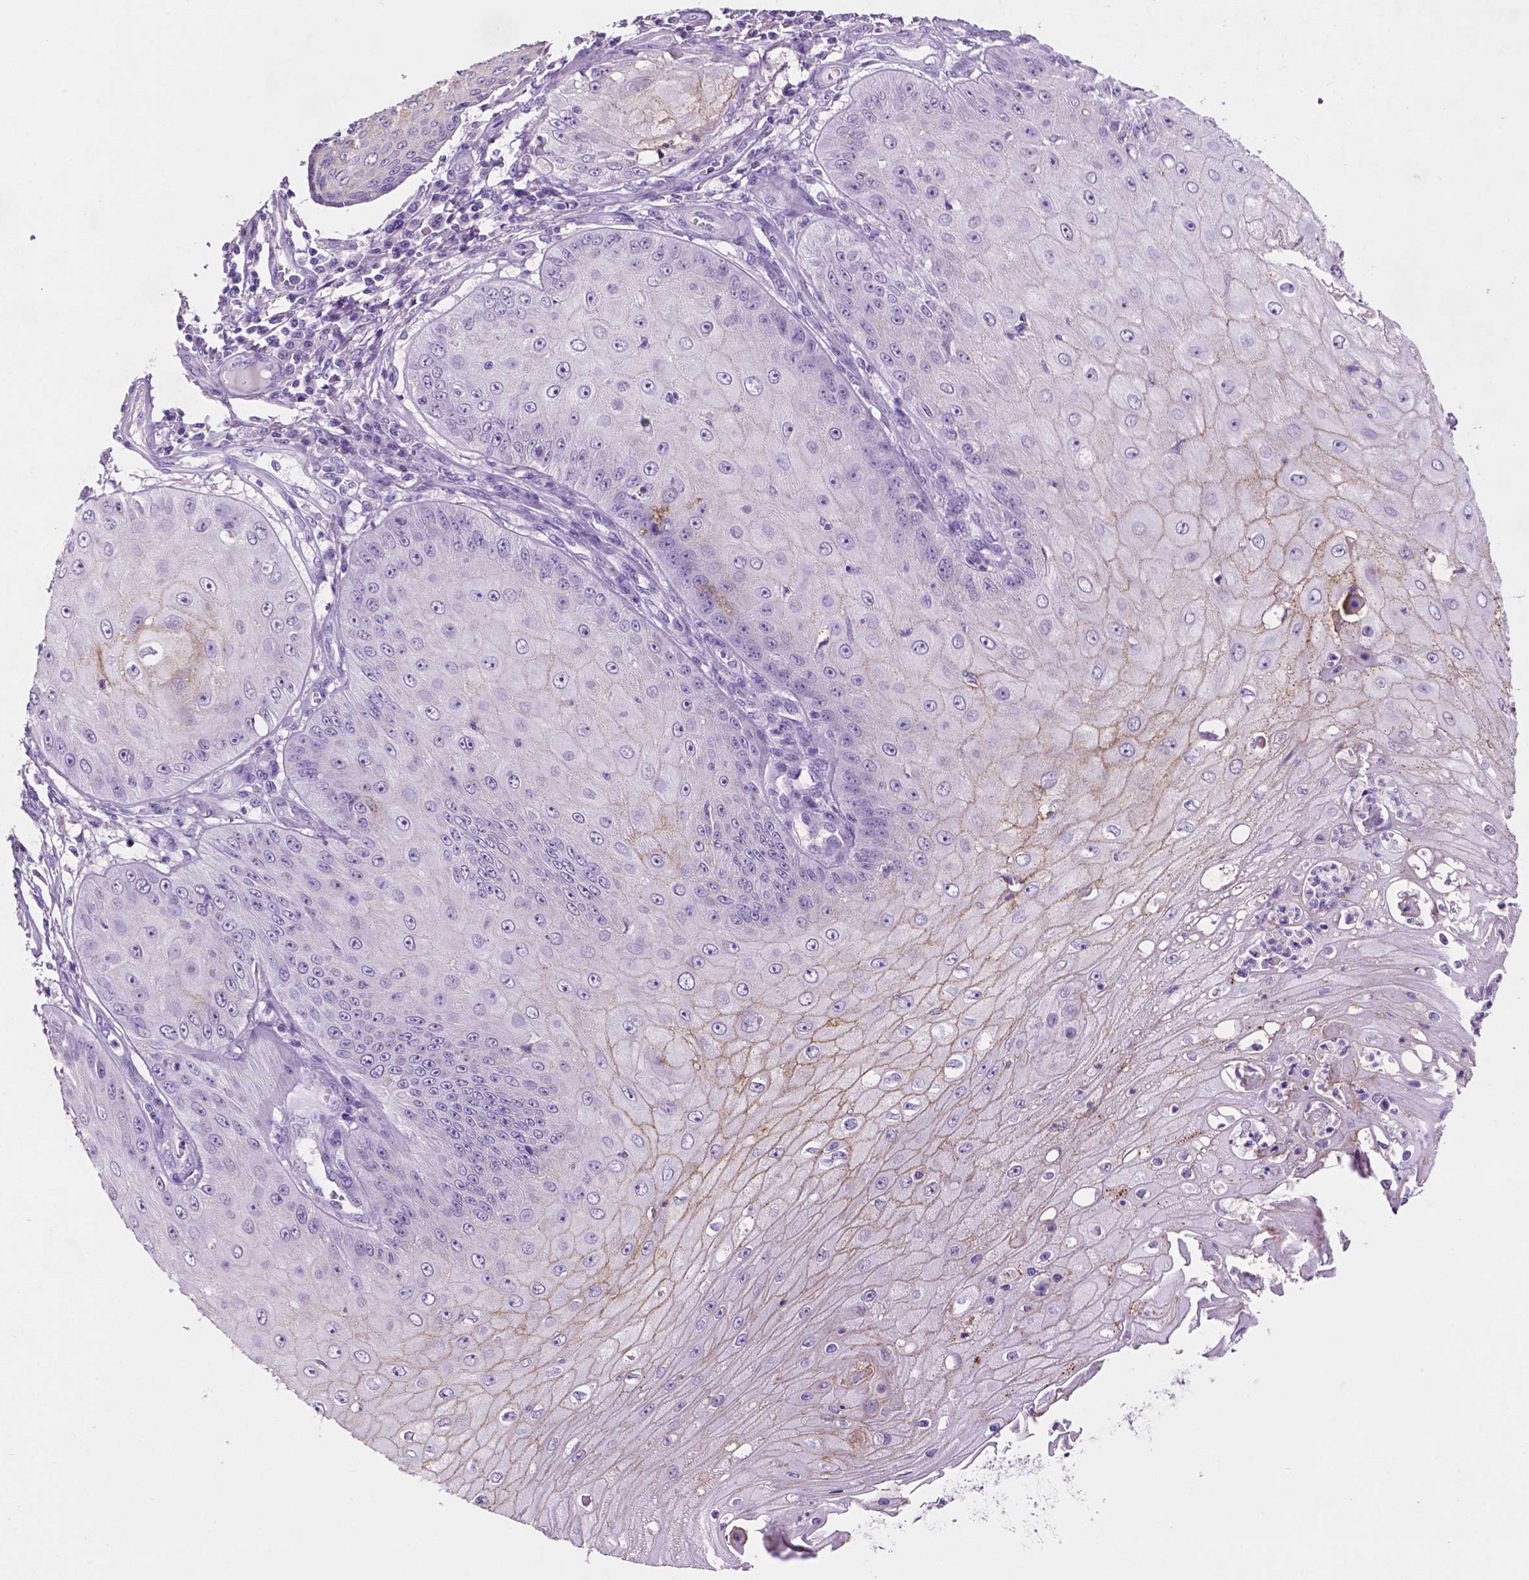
{"staining": {"intensity": "weak", "quantity": "<25%", "location": "cytoplasmic/membranous"}, "tissue": "skin cancer", "cell_type": "Tumor cells", "image_type": "cancer", "snomed": [{"axis": "morphology", "description": "Squamous cell carcinoma, NOS"}, {"axis": "topography", "description": "Skin"}], "caption": "A histopathology image of human skin squamous cell carcinoma is negative for staining in tumor cells.", "gene": "TACSTD2", "patient": {"sex": "male", "age": 70}}